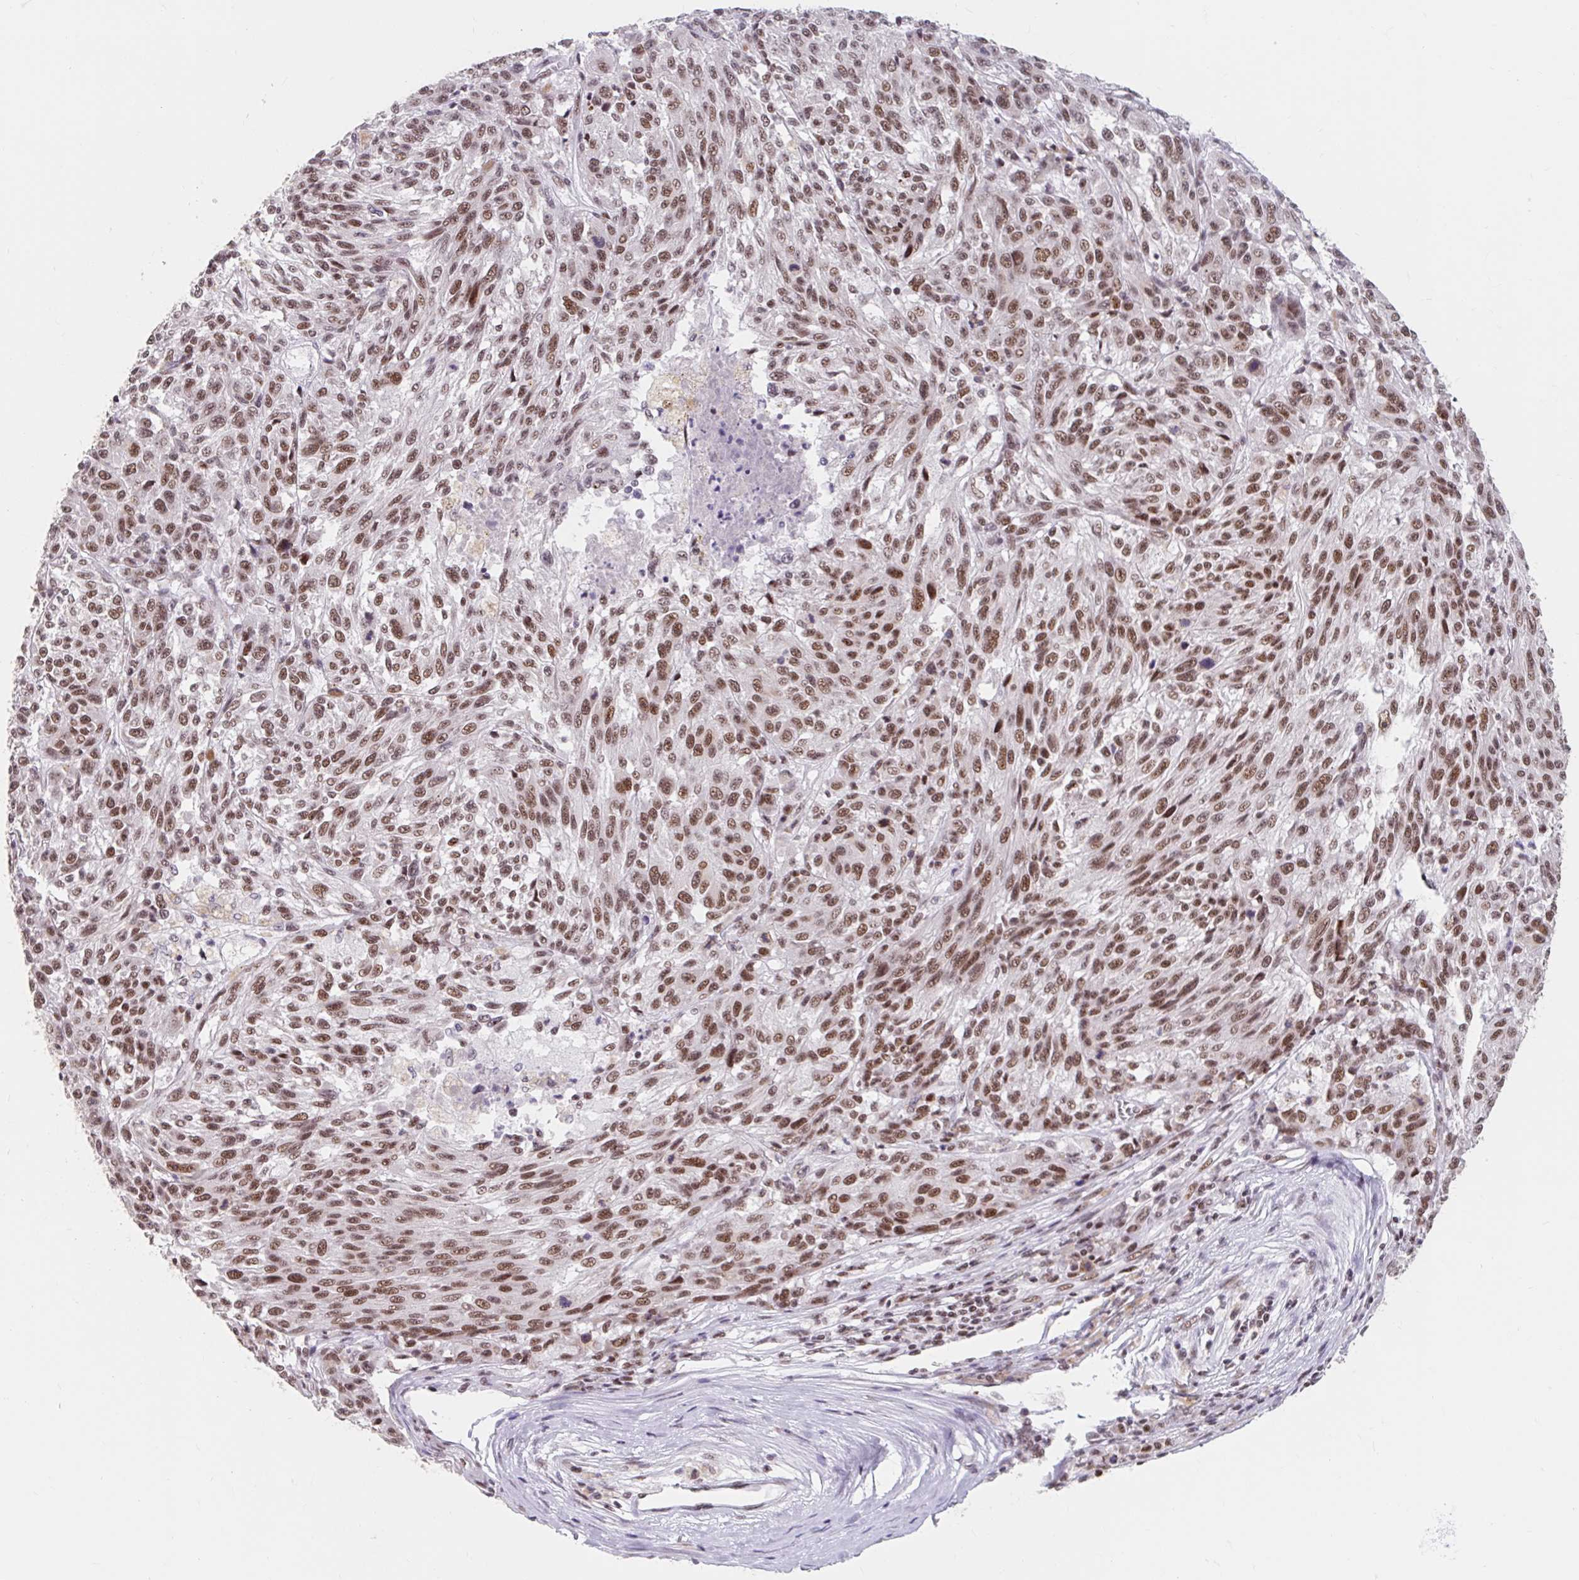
{"staining": {"intensity": "moderate", "quantity": ">75%", "location": "nuclear"}, "tissue": "melanoma", "cell_type": "Tumor cells", "image_type": "cancer", "snomed": [{"axis": "morphology", "description": "Malignant melanoma, NOS"}, {"axis": "topography", "description": "Skin"}], "caption": "Immunohistochemical staining of human melanoma exhibits moderate nuclear protein positivity in approximately >75% of tumor cells.", "gene": "SRSF10", "patient": {"sex": "male", "age": 53}}